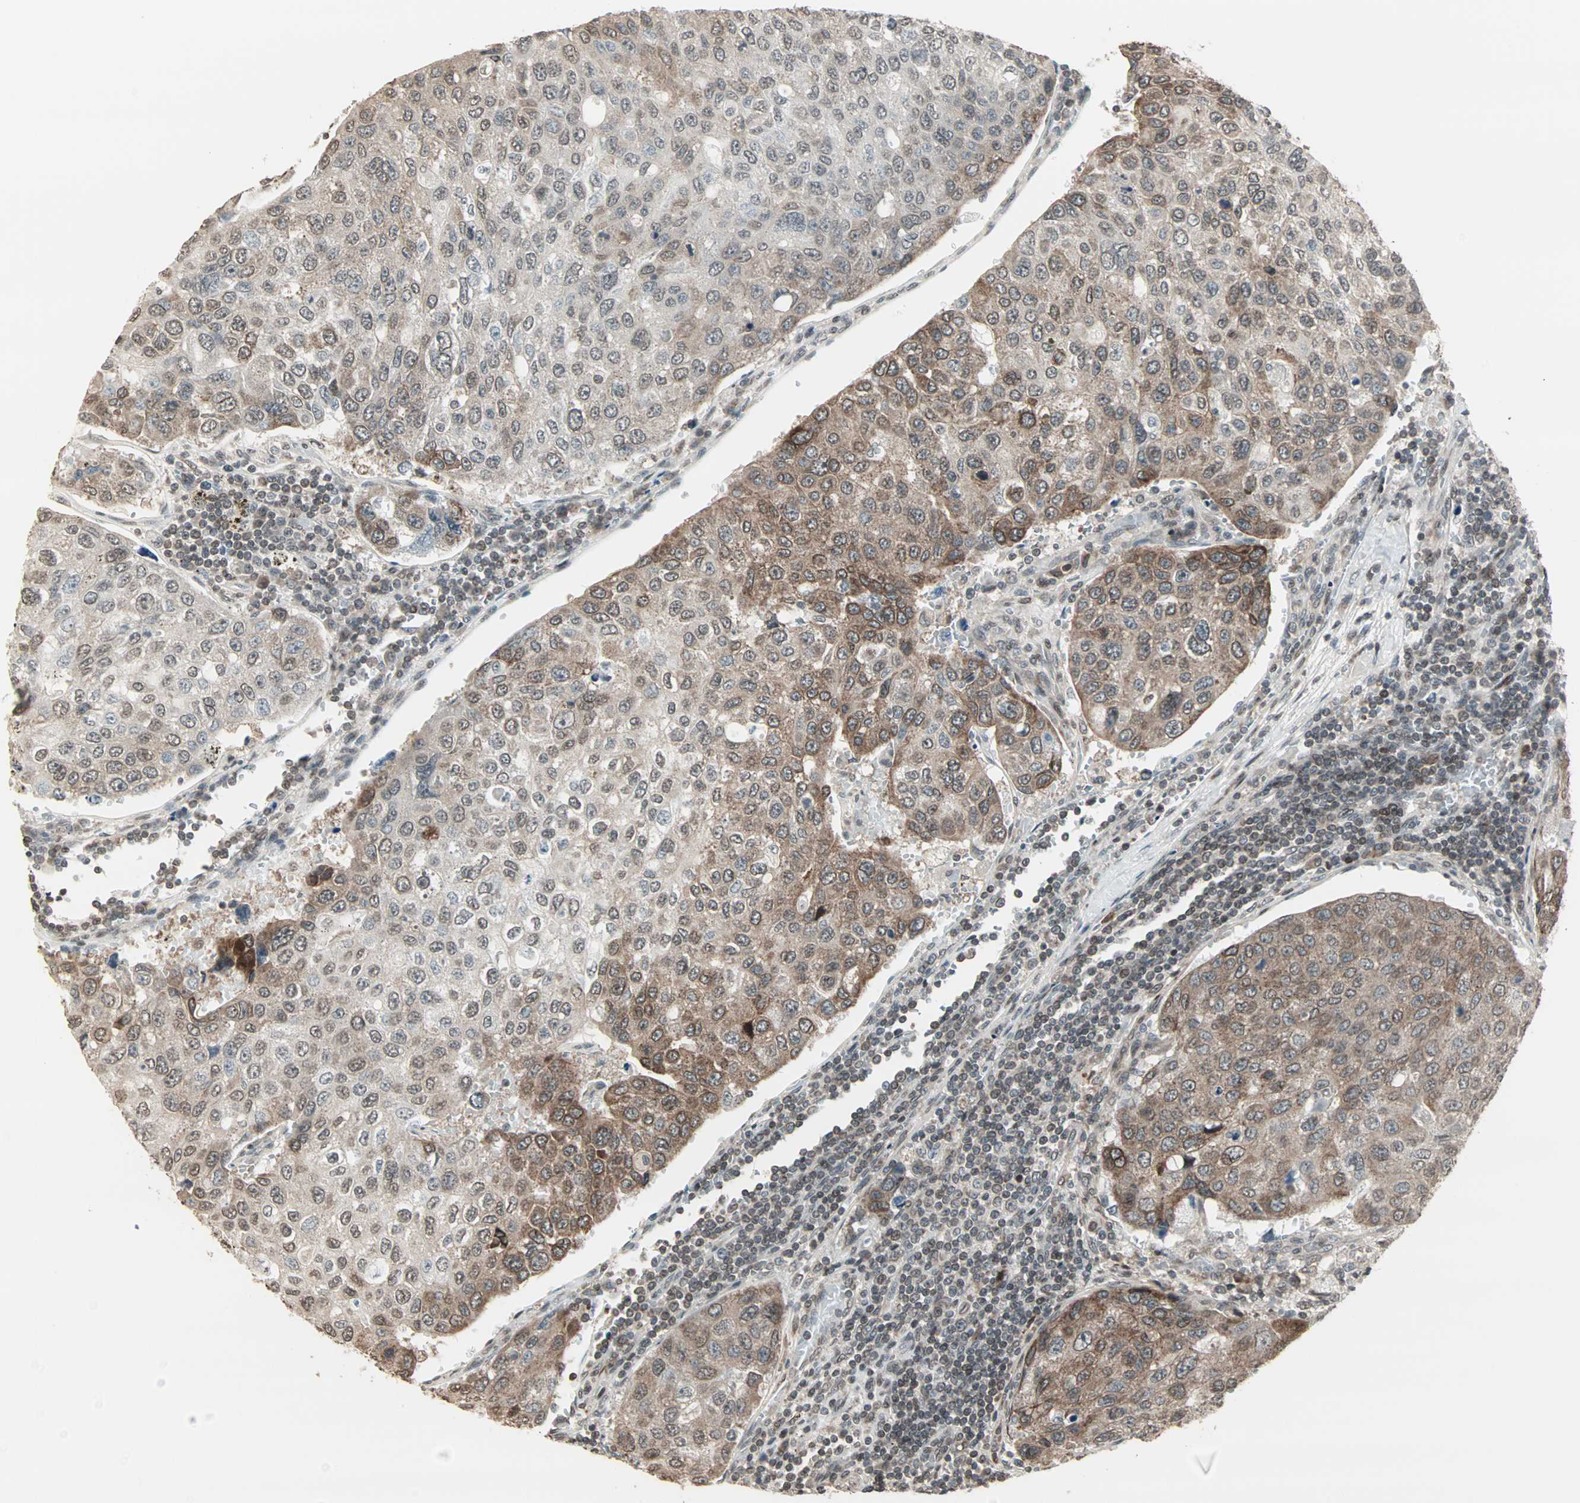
{"staining": {"intensity": "moderate", "quantity": "25%-75%", "location": "cytoplasmic/membranous"}, "tissue": "urothelial cancer", "cell_type": "Tumor cells", "image_type": "cancer", "snomed": [{"axis": "morphology", "description": "Urothelial carcinoma, High grade"}, {"axis": "topography", "description": "Lymph node"}, {"axis": "topography", "description": "Urinary bladder"}], "caption": "Immunohistochemistry image of neoplastic tissue: human urothelial carcinoma (high-grade) stained using immunohistochemistry (IHC) exhibits medium levels of moderate protein expression localized specifically in the cytoplasmic/membranous of tumor cells, appearing as a cytoplasmic/membranous brown color.", "gene": "CBLC", "patient": {"sex": "male", "age": 51}}